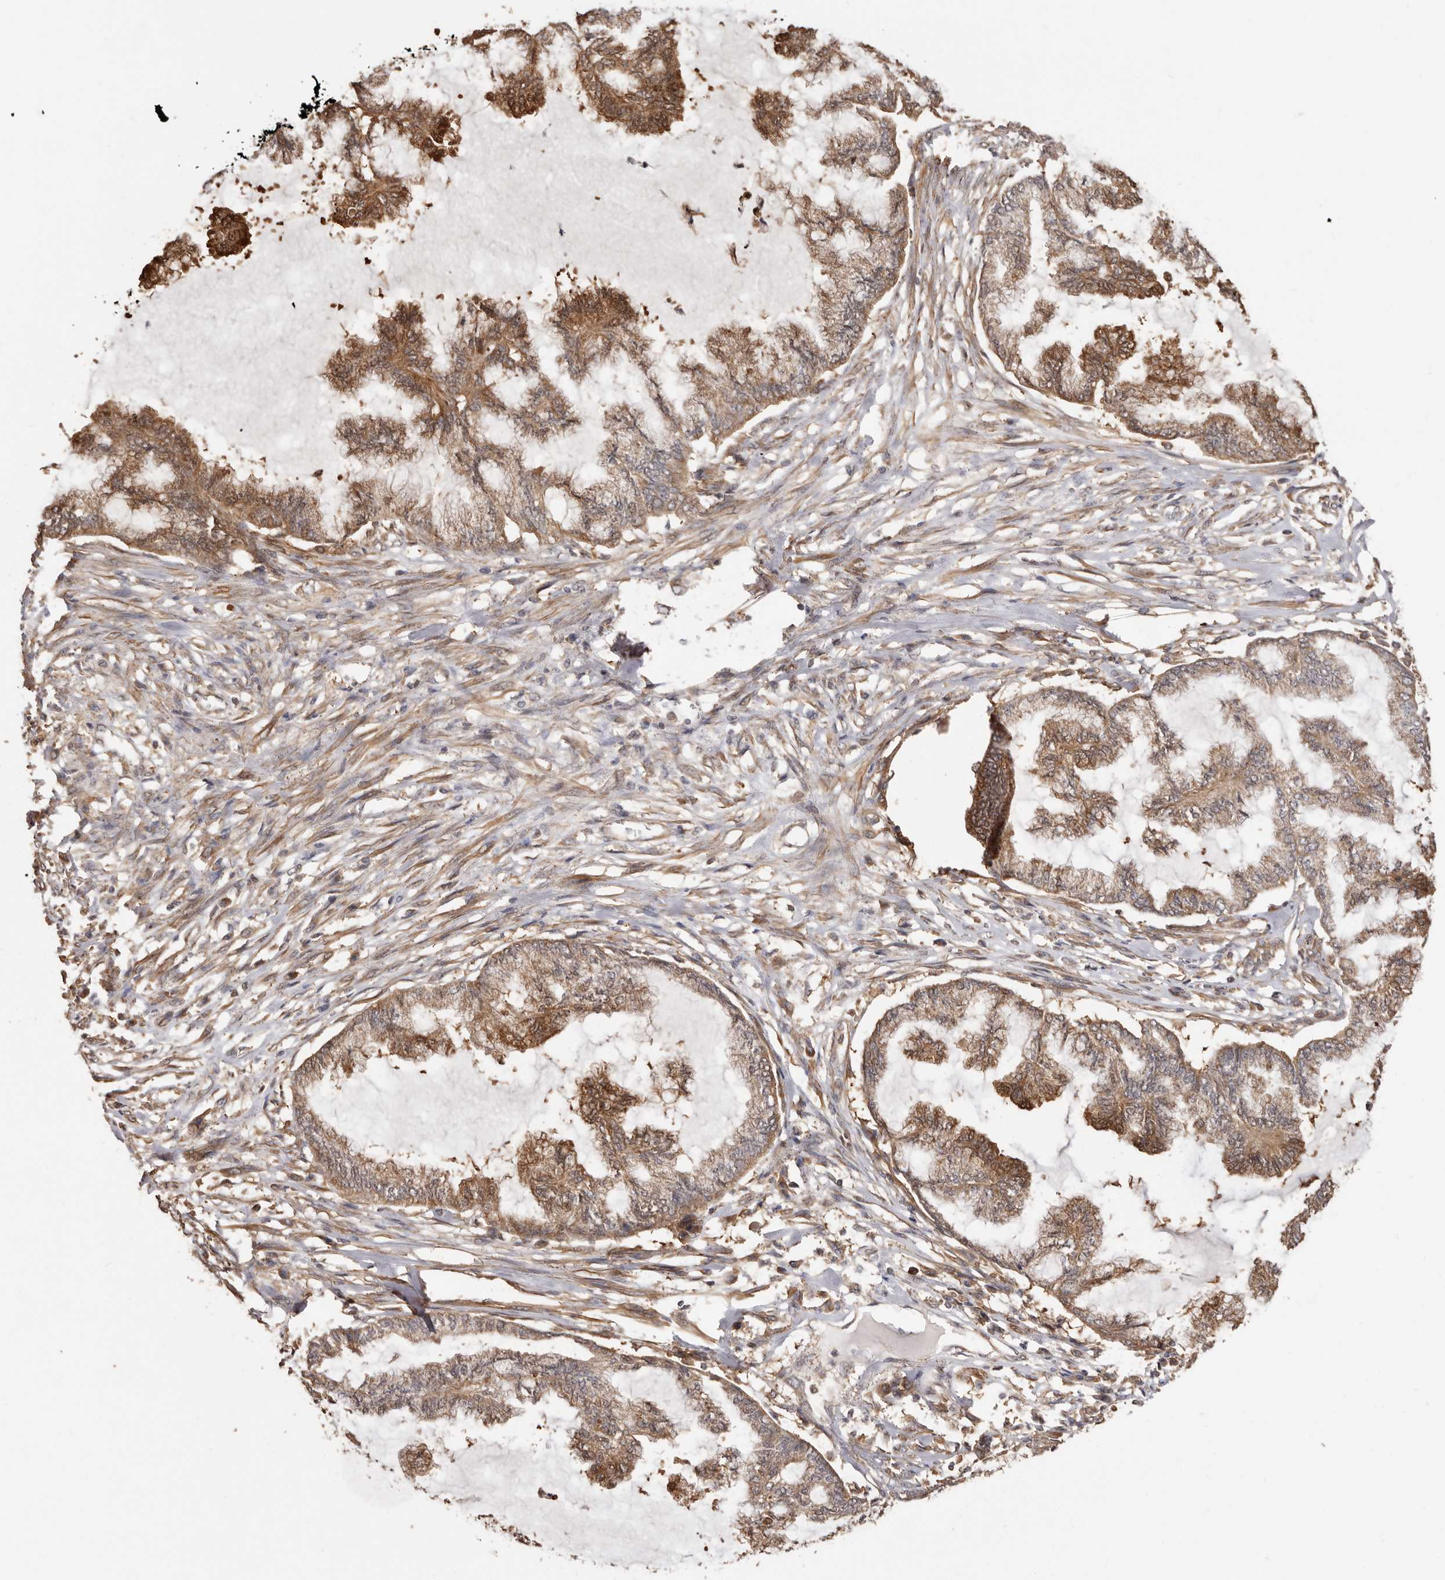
{"staining": {"intensity": "moderate", "quantity": ">75%", "location": "cytoplasmic/membranous"}, "tissue": "endometrial cancer", "cell_type": "Tumor cells", "image_type": "cancer", "snomed": [{"axis": "morphology", "description": "Adenocarcinoma, NOS"}, {"axis": "topography", "description": "Endometrium"}], "caption": "Adenocarcinoma (endometrial) tissue demonstrates moderate cytoplasmic/membranous staining in approximately >75% of tumor cells", "gene": "COQ8B", "patient": {"sex": "female", "age": 86}}